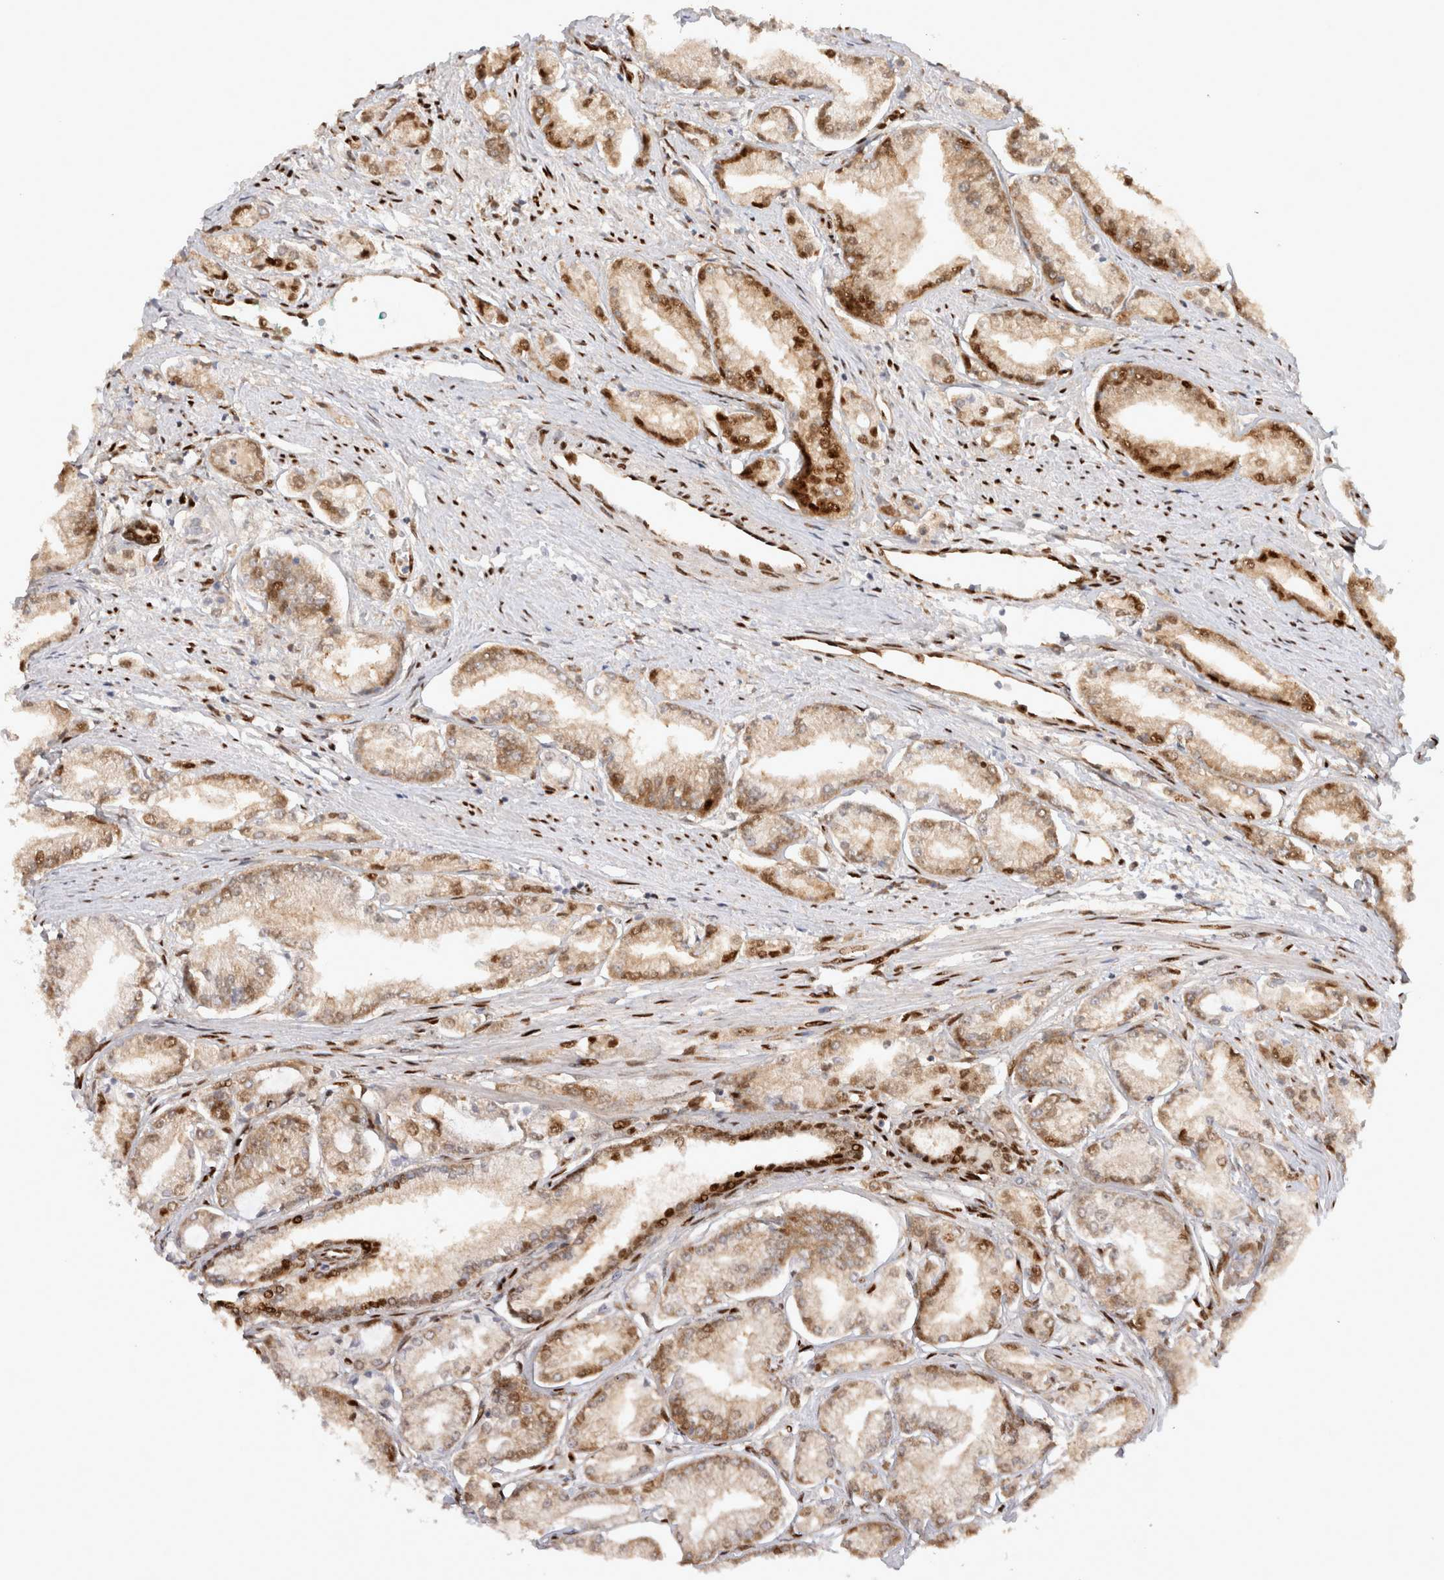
{"staining": {"intensity": "moderate", "quantity": ">75%", "location": "nuclear"}, "tissue": "prostate cancer", "cell_type": "Tumor cells", "image_type": "cancer", "snomed": [{"axis": "morphology", "description": "Adenocarcinoma, Low grade"}, {"axis": "topography", "description": "Prostate"}], "caption": "Prostate cancer stained with DAB (3,3'-diaminobenzidine) immunohistochemistry (IHC) demonstrates medium levels of moderate nuclear positivity in approximately >75% of tumor cells.", "gene": "TCF4", "patient": {"sex": "male", "age": 52}}